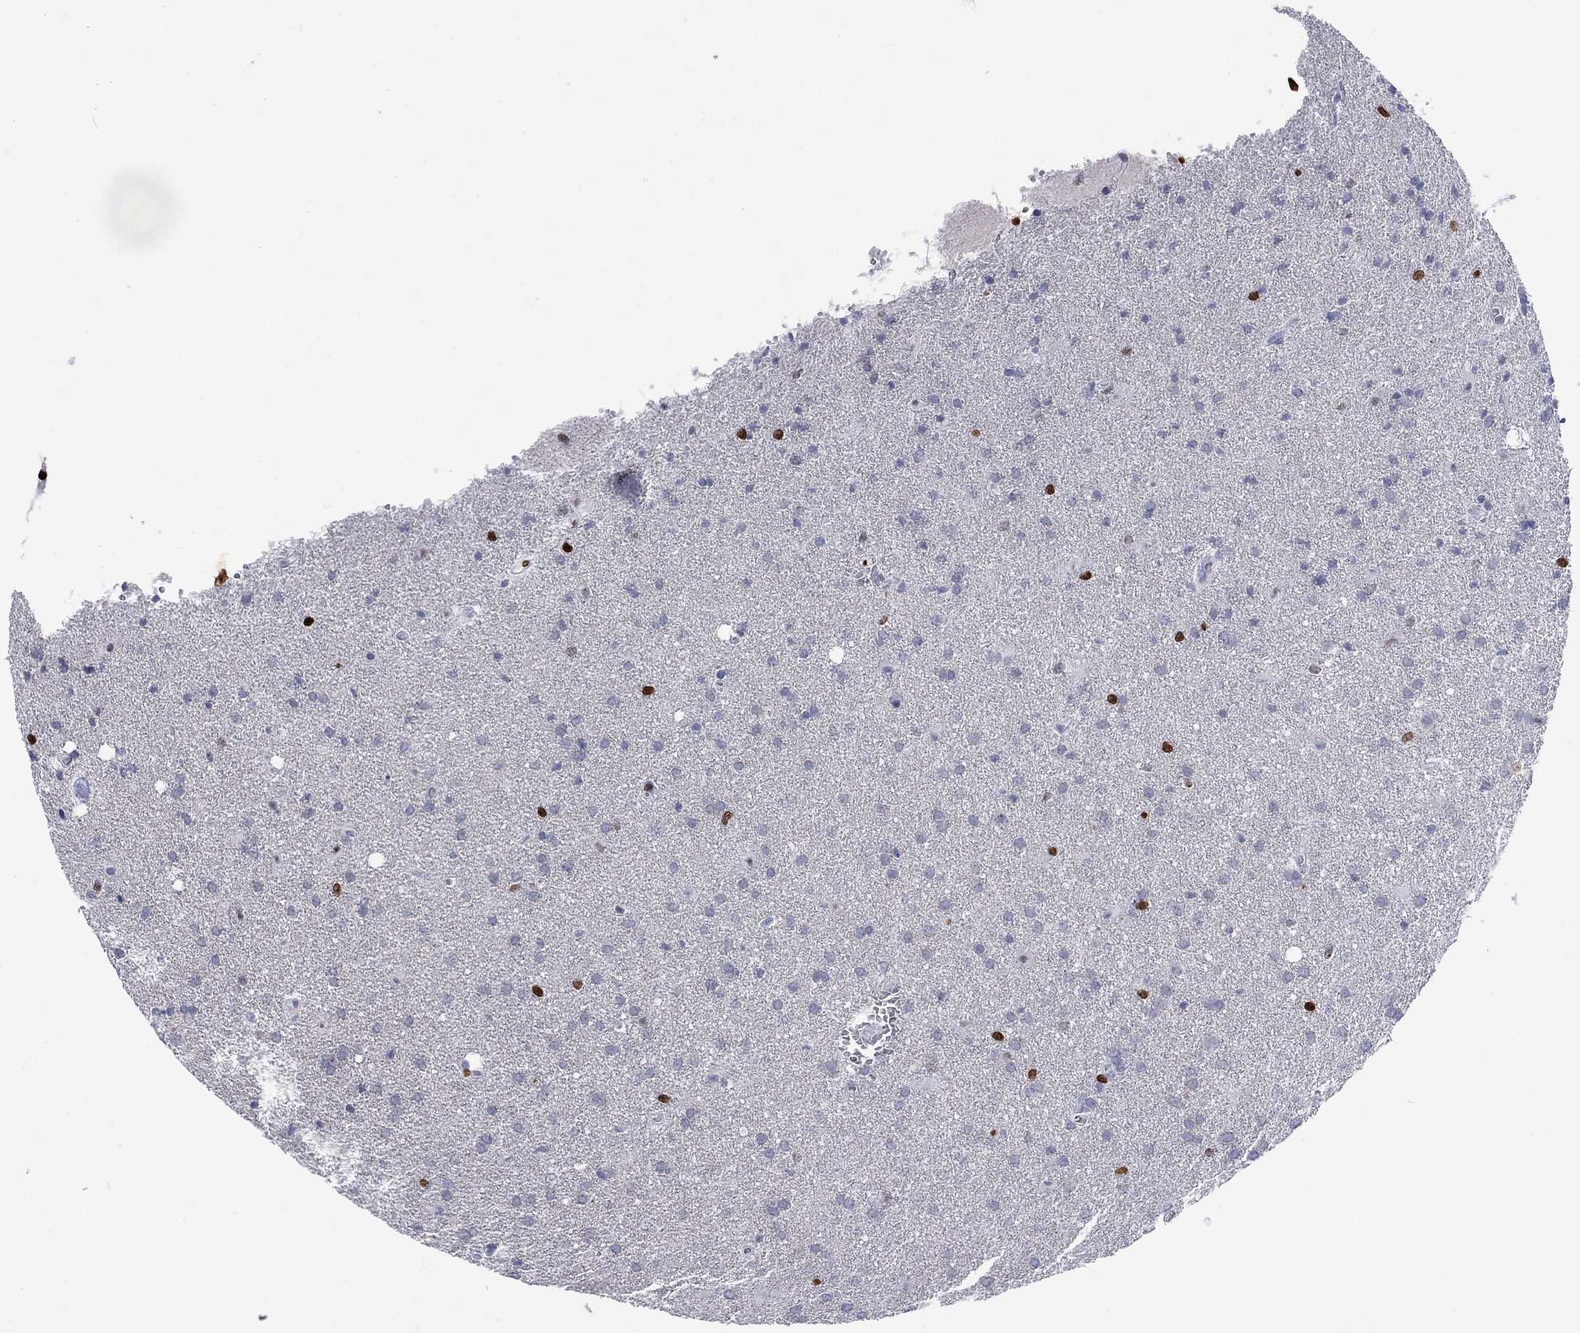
{"staining": {"intensity": "negative", "quantity": "none", "location": "none"}, "tissue": "glioma", "cell_type": "Tumor cells", "image_type": "cancer", "snomed": [{"axis": "morphology", "description": "Glioma, malignant, Low grade"}, {"axis": "topography", "description": "Brain"}], "caption": "Tumor cells show no significant positivity in malignant glioma (low-grade).", "gene": "H1-5", "patient": {"sex": "male", "age": 58}}